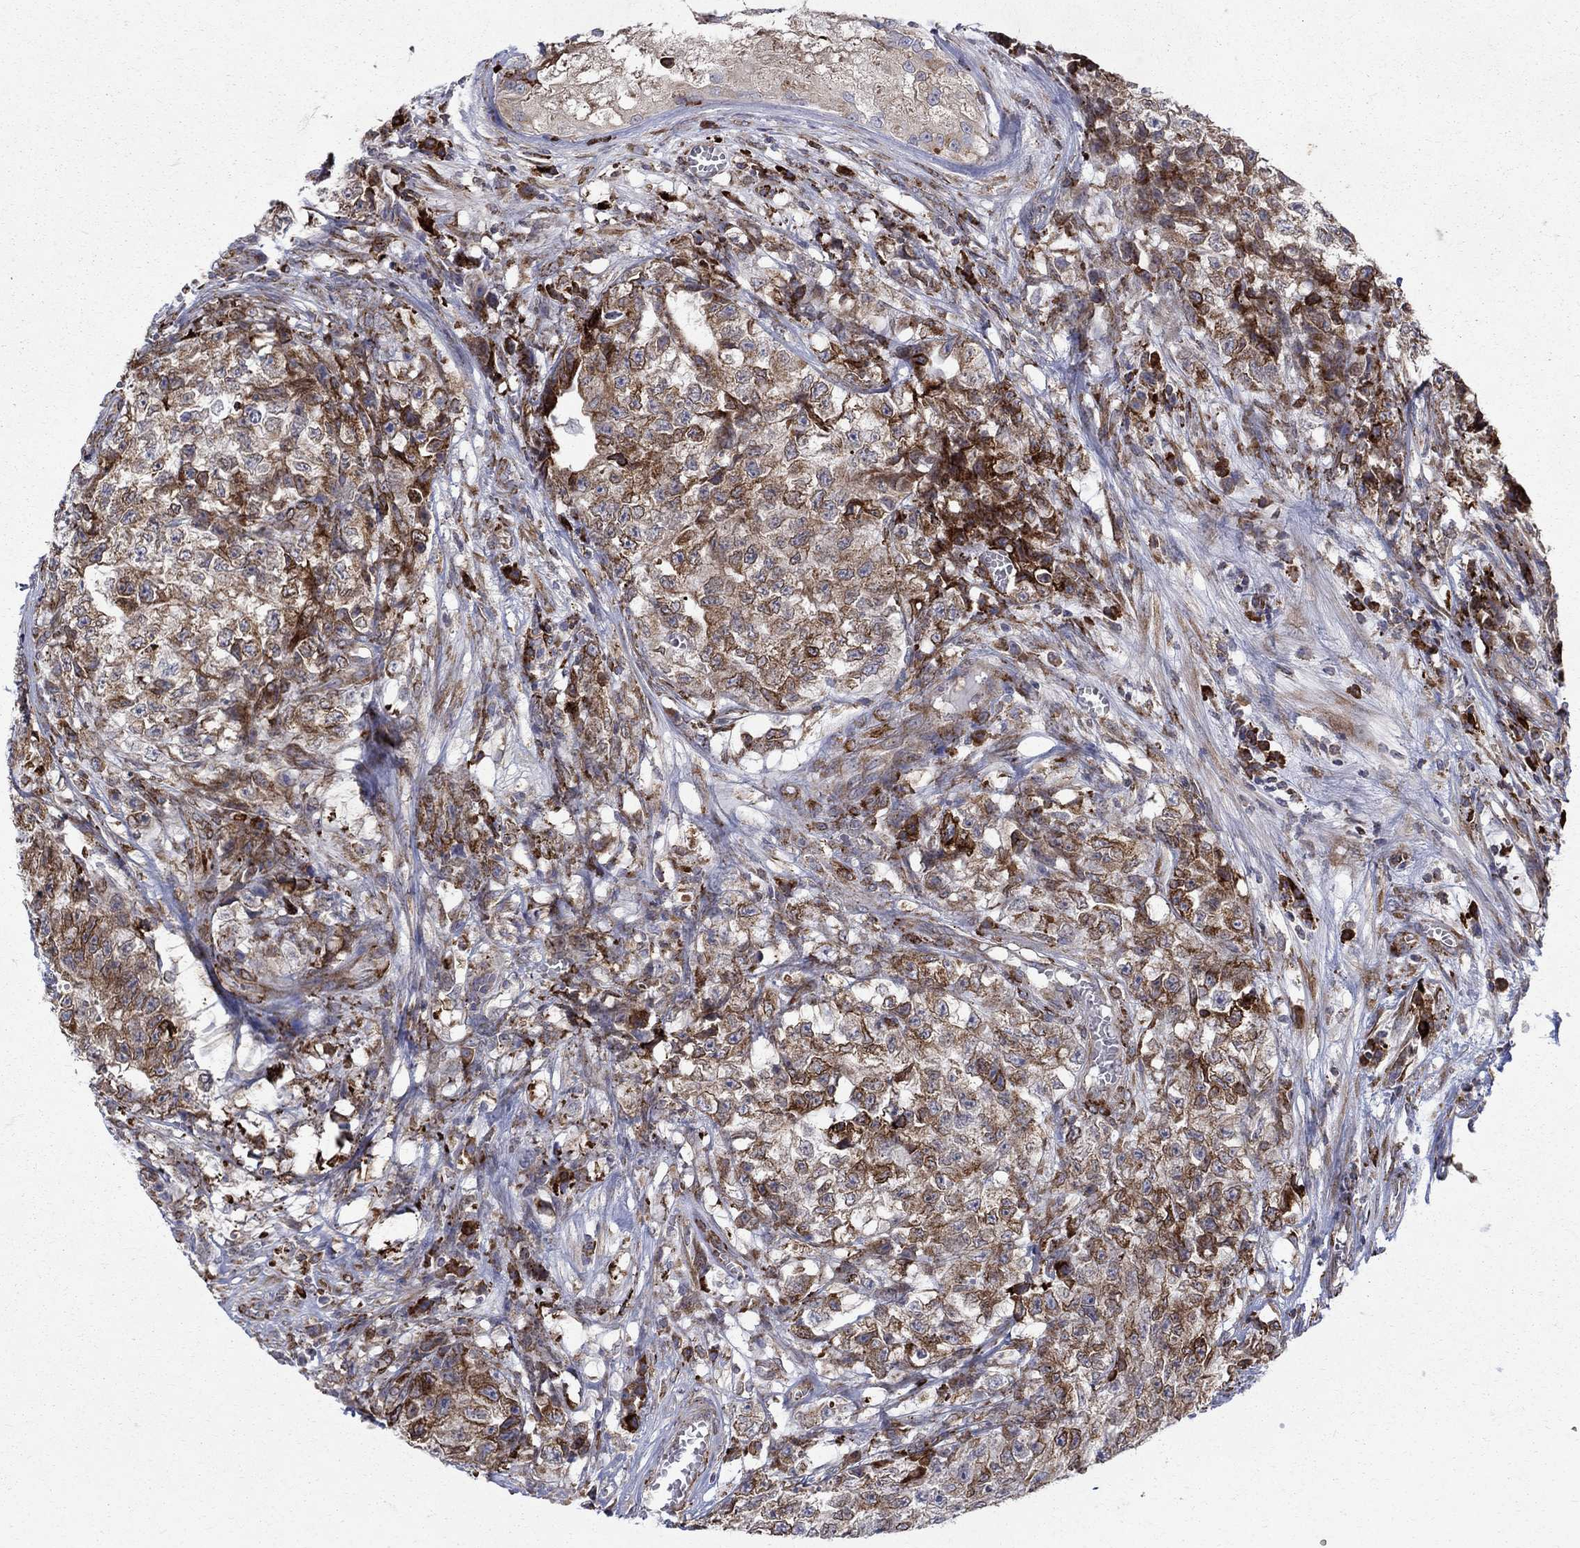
{"staining": {"intensity": "moderate", "quantity": ">75%", "location": "cytoplasmic/membranous,nuclear"}, "tissue": "testis cancer", "cell_type": "Tumor cells", "image_type": "cancer", "snomed": [{"axis": "morphology", "description": "Seminoma, NOS"}, {"axis": "morphology", "description": "Carcinoma, Embryonal, NOS"}, {"axis": "topography", "description": "Testis"}], "caption": "An immunohistochemistry (IHC) histopathology image of tumor tissue is shown. Protein staining in brown labels moderate cytoplasmic/membranous and nuclear positivity in testis embryonal carcinoma within tumor cells.", "gene": "CAB39L", "patient": {"sex": "male", "age": 22}}